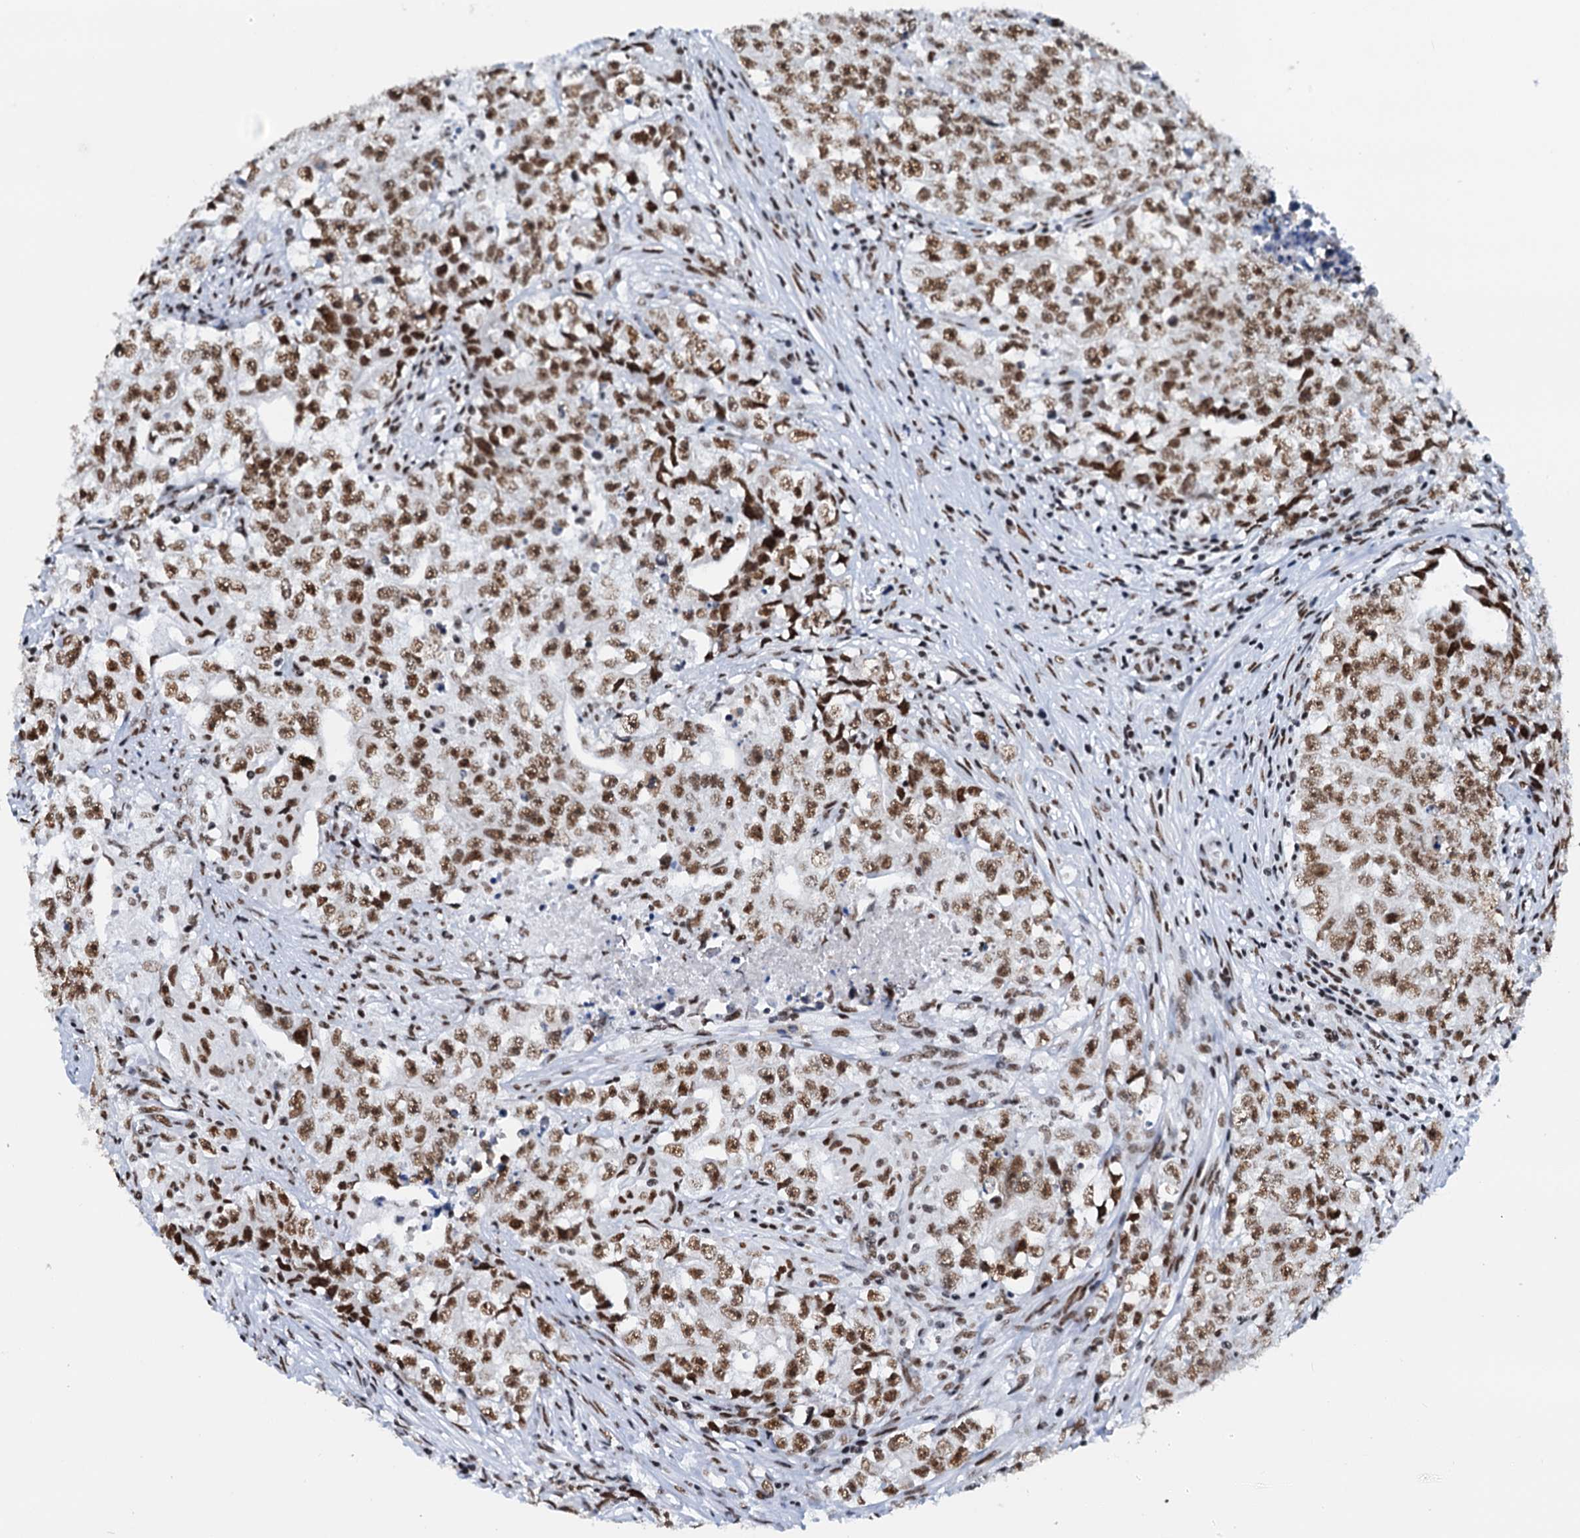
{"staining": {"intensity": "moderate", "quantity": ">75%", "location": "nuclear"}, "tissue": "testis cancer", "cell_type": "Tumor cells", "image_type": "cancer", "snomed": [{"axis": "morphology", "description": "Seminoma, NOS"}, {"axis": "morphology", "description": "Carcinoma, Embryonal, NOS"}, {"axis": "topography", "description": "Testis"}], "caption": "An image of human testis cancer stained for a protein displays moderate nuclear brown staining in tumor cells.", "gene": "SLTM", "patient": {"sex": "male", "age": 43}}